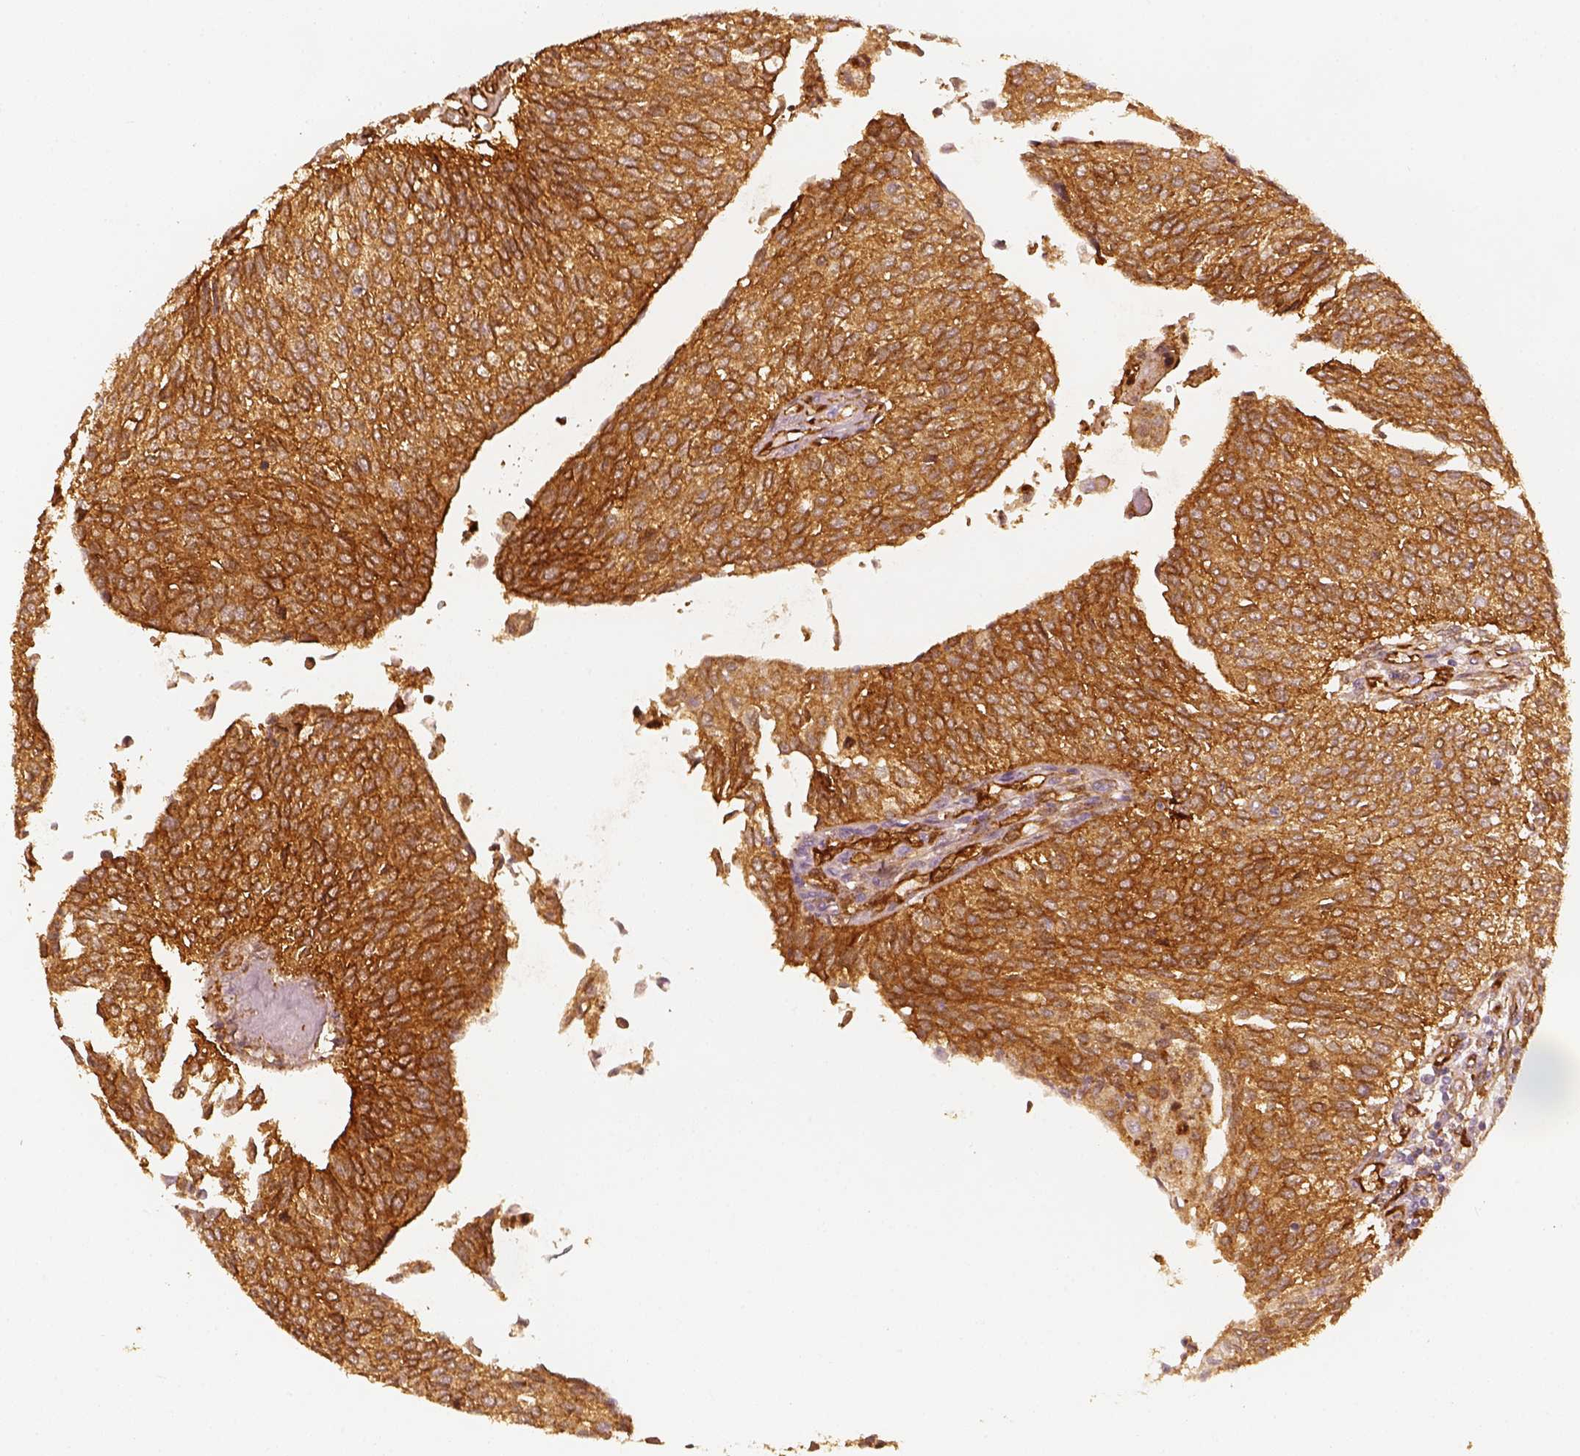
{"staining": {"intensity": "moderate", "quantity": ">75%", "location": "cytoplasmic/membranous"}, "tissue": "urothelial cancer", "cell_type": "Tumor cells", "image_type": "cancer", "snomed": [{"axis": "morphology", "description": "Urothelial carcinoma, NOS"}, {"axis": "topography", "description": "Urinary bladder"}], "caption": "A histopathology image of transitional cell carcinoma stained for a protein displays moderate cytoplasmic/membranous brown staining in tumor cells.", "gene": "FSCN1", "patient": {"sex": "male", "age": 55}}